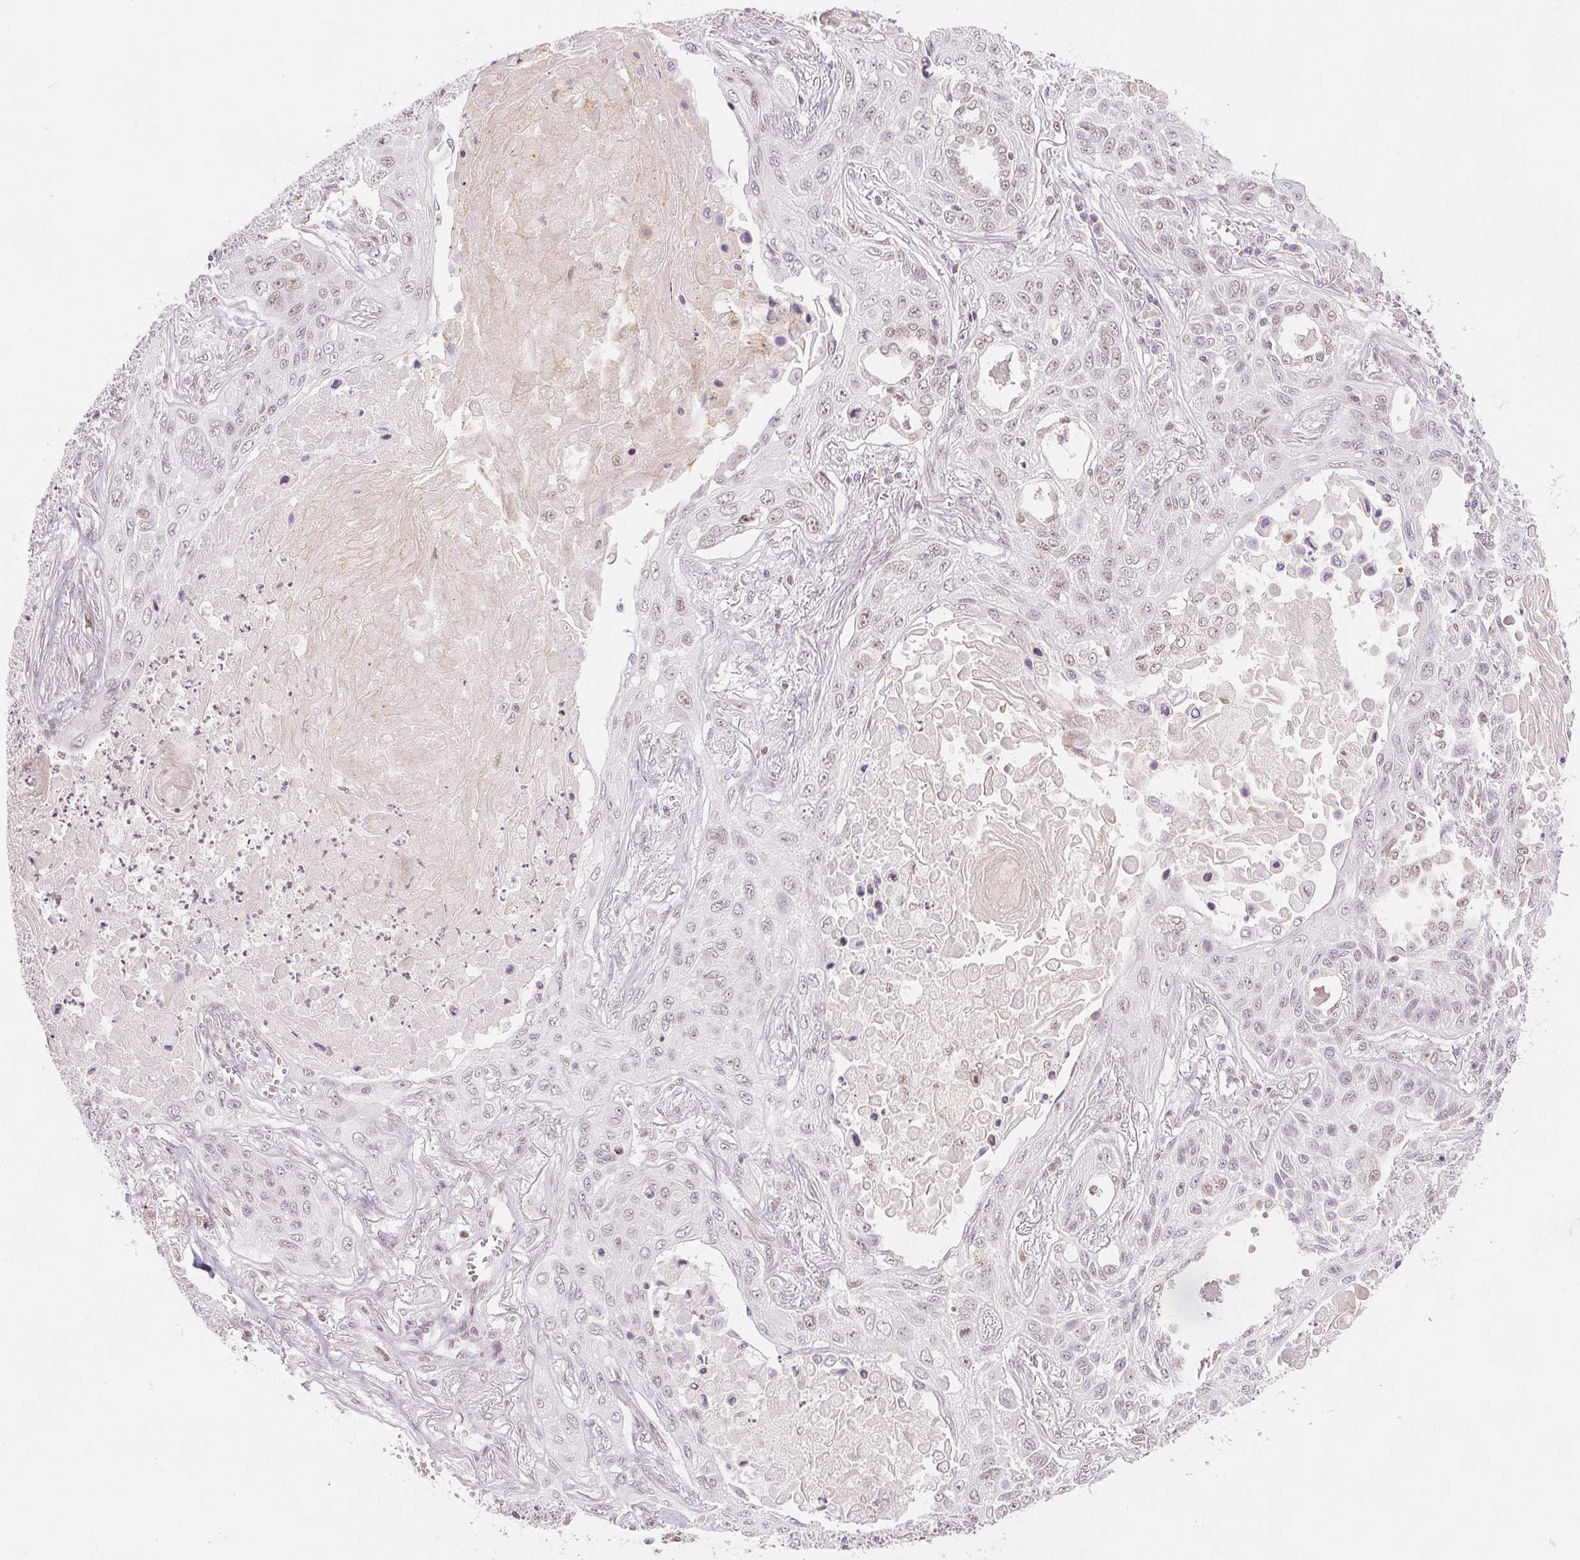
{"staining": {"intensity": "weak", "quantity": "<25%", "location": "nuclear"}, "tissue": "lung cancer", "cell_type": "Tumor cells", "image_type": "cancer", "snomed": [{"axis": "morphology", "description": "Squamous cell carcinoma, NOS"}, {"axis": "topography", "description": "Lung"}], "caption": "Squamous cell carcinoma (lung) was stained to show a protein in brown. There is no significant staining in tumor cells.", "gene": "DEK", "patient": {"sex": "male", "age": 75}}